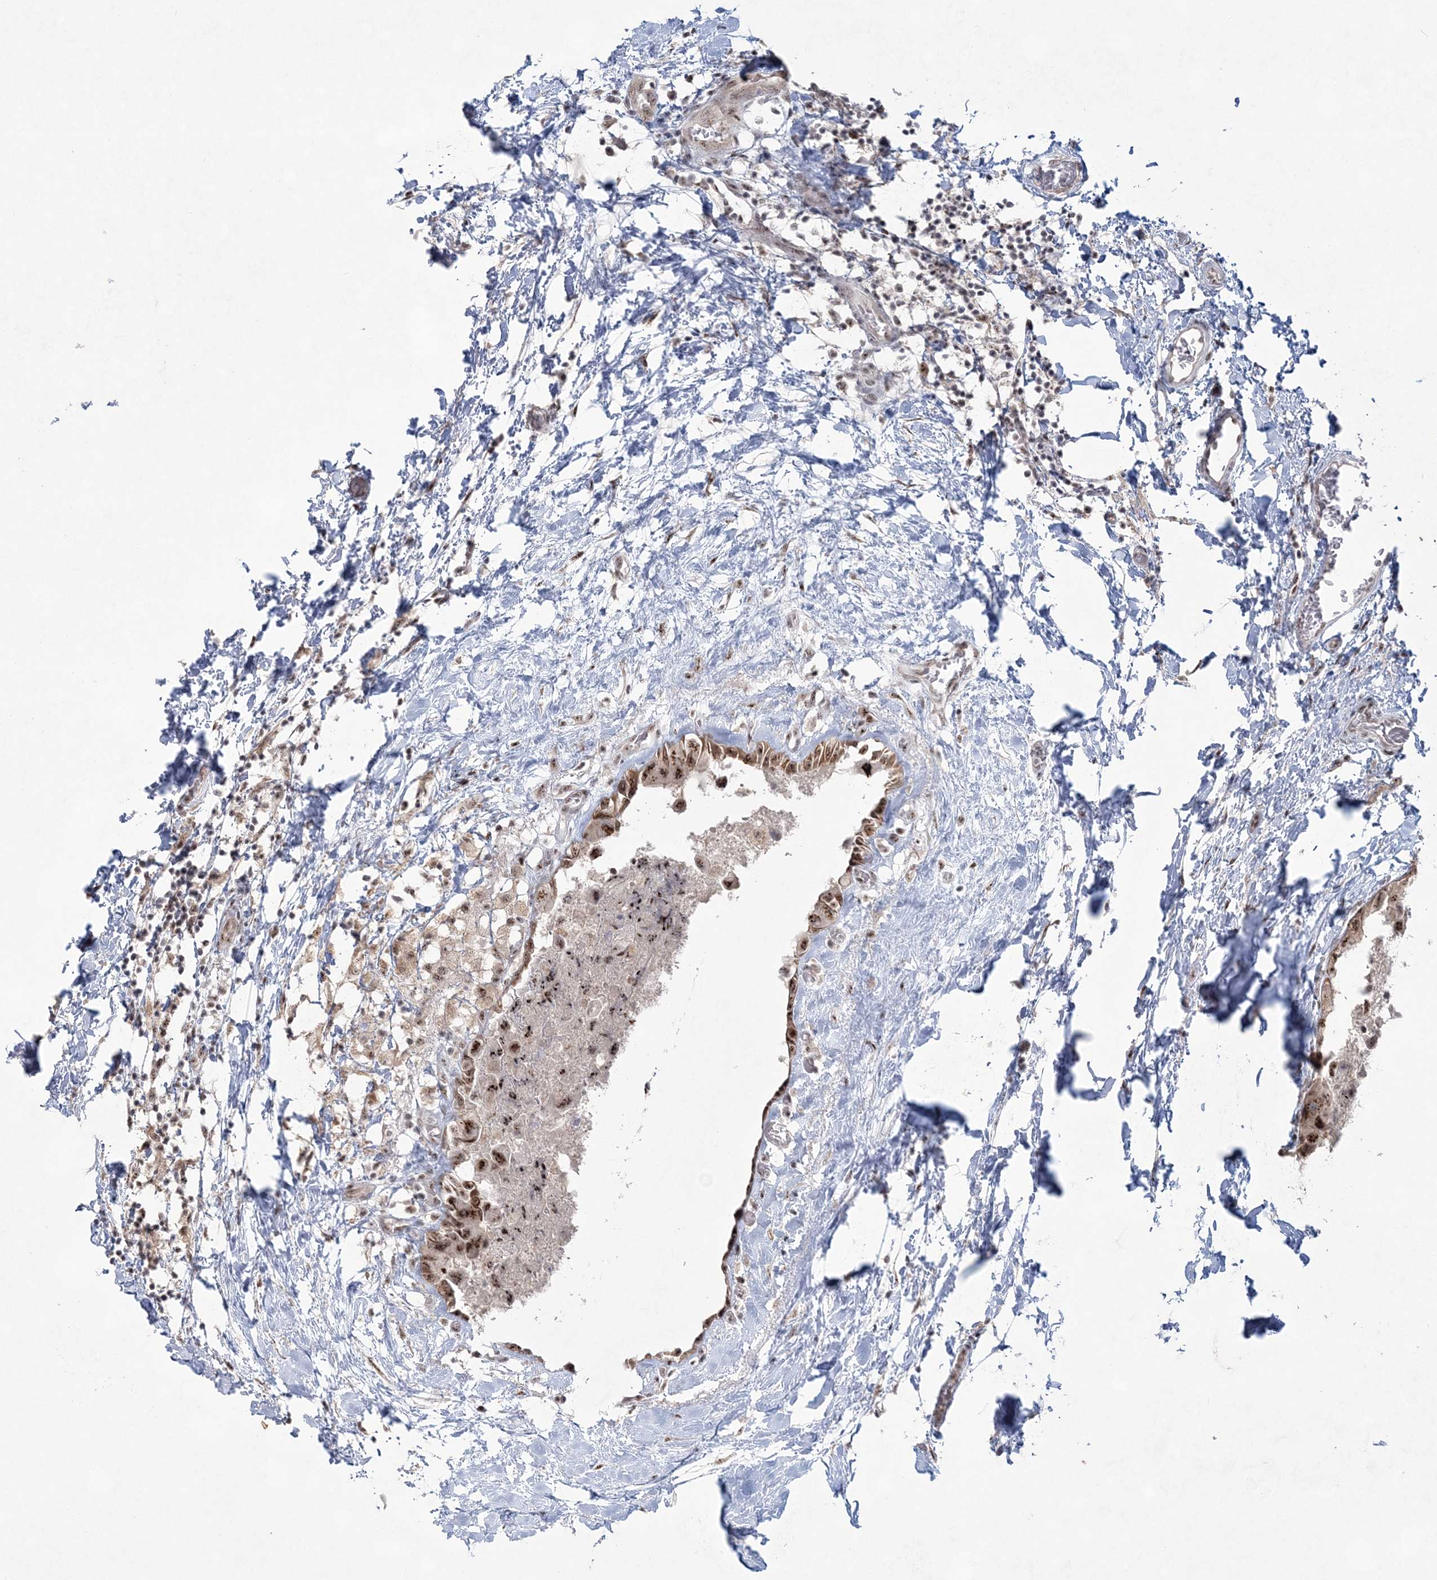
{"staining": {"intensity": "moderate", "quantity": ">75%", "location": "nuclear"}, "tissue": "breast cancer", "cell_type": "Tumor cells", "image_type": "cancer", "snomed": [{"axis": "morphology", "description": "Duct carcinoma"}, {"axis": "topography", "description": "Breast"}], "caption": "Approximately >75% of tumor cells in human breast infiltrating ductal carcinoma demonstrate moderate nuclear protein staining as visualized by brown immunohistochemical staining.", "gene": "KDM6B", "patient": {"sex": "female", "age": 62}}